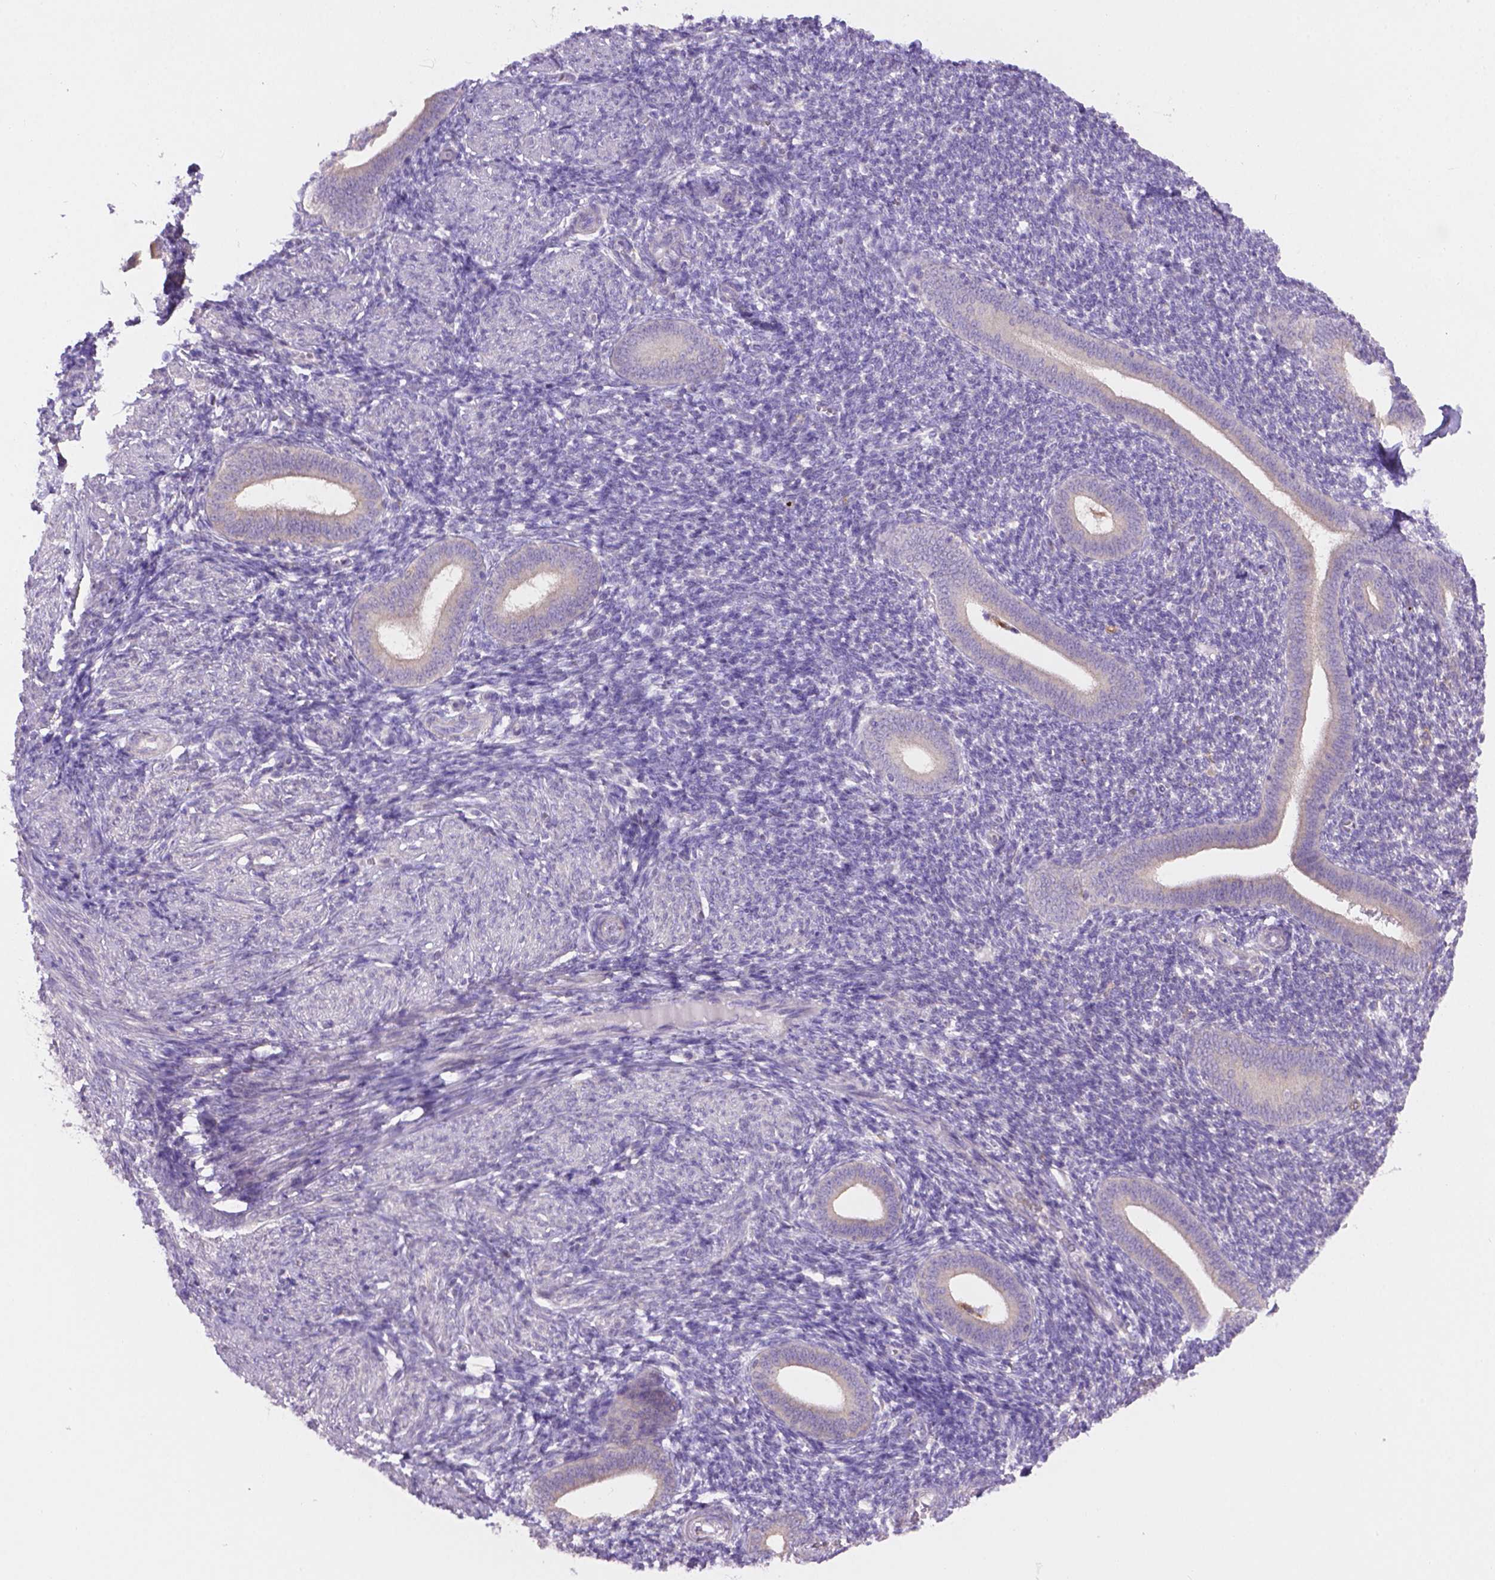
{"staining": {"intensity": "negative", "quantity": "none", "location": "none"}, "tissue": "endometrium", "cell_type": "Cells in endometrial stroma", "image_type": "normal", "snomed": [{"axis": "morphology", "description": "Normal tissue, NOS"}, {"axis": "topography", "description": "Endometrium"}], "caption": "Immunohistochemical staining of unremarkable endometrium exhibits no significant expression in cells in endometrial stroma. (DAB (3,3'-diaminobenzidine) immunohistochemistry (IHC) with hematoxylin counter stain).", "gene": "CDH7", "patient": {"sex": "female", "age": 25}}